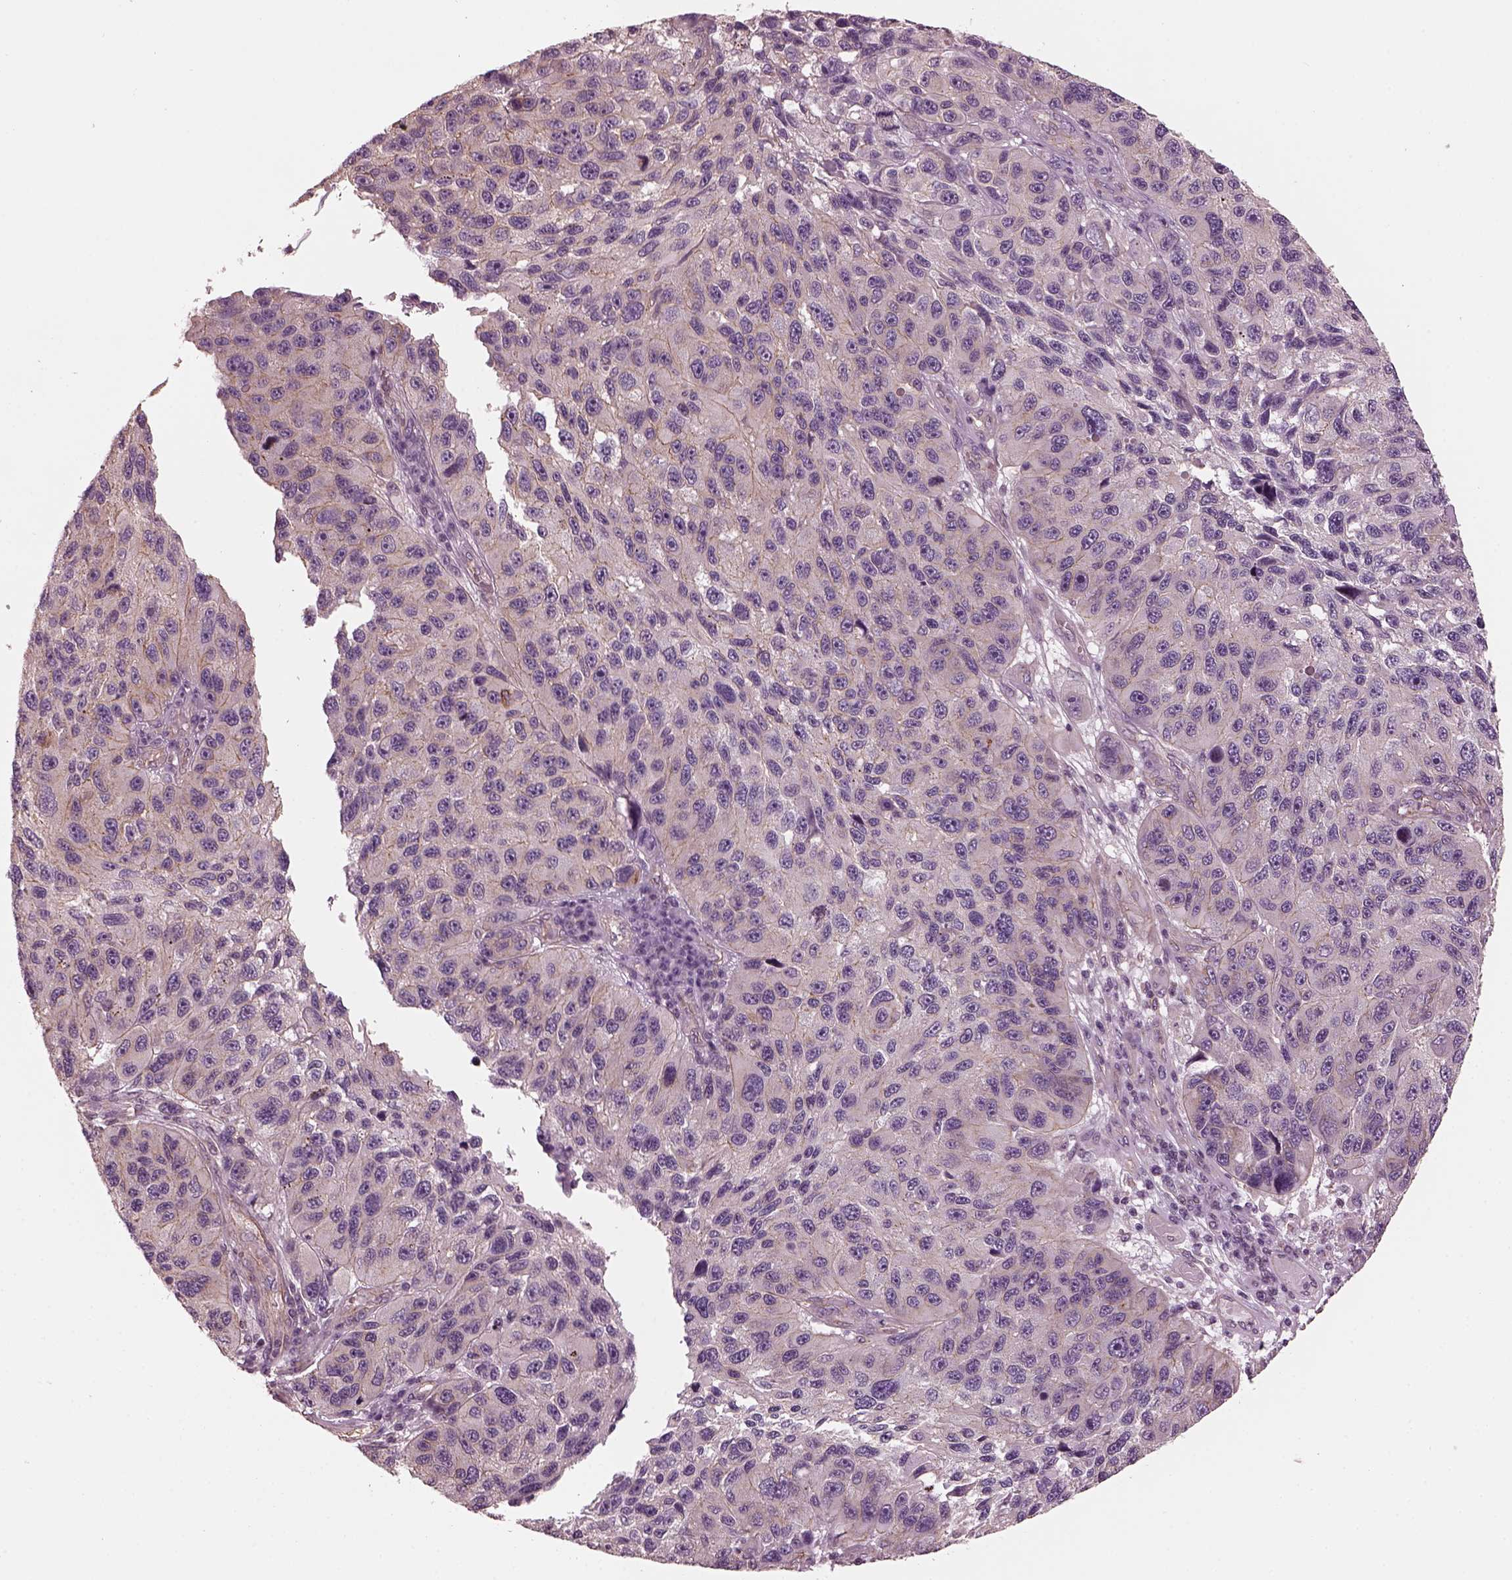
{"staining": {"intensity": "weak", "quantity": "<25%", "location": "cytoplasmic/membranous"}, "tissue": "melanoma", "cell_type": "Tumor cells", "image_type": "cancer", "snomed": [{"axis": "morphology", "description": "Malignant melanoma, NOS"}, {"axis": "topography", "description": "Skin"}], "caption": "Immunohistochemistry histopathology image of neoplastic tissue: malignant melanoma stained with DAB (3,3'-diaminobenzidine) shows no significant protein positivity in tumor cells. Nuclei are stained in blue.", "gene": "ODAD1", "patient": {"sex": "male", "age": 53}}